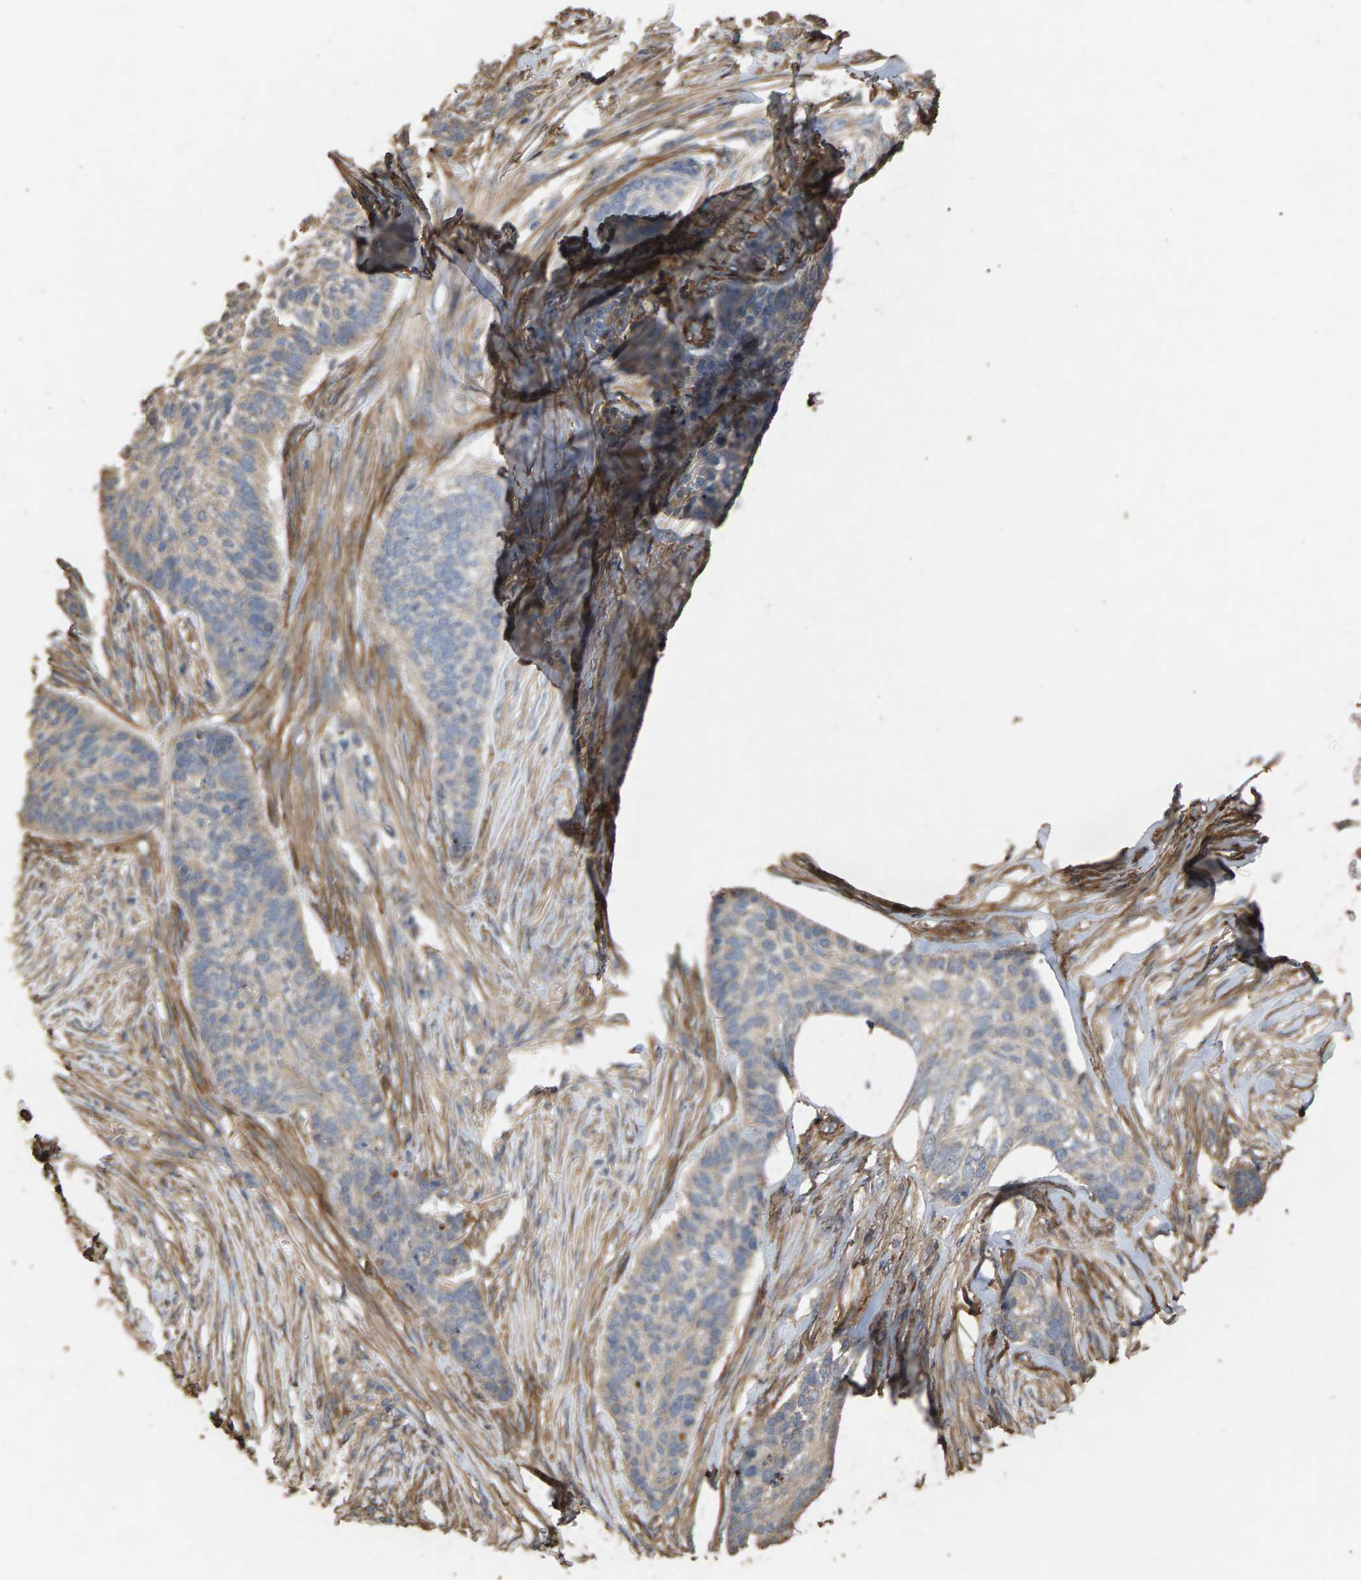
{"staining": {"intensity": "negative", "quantity": "none", "location": "none"}, "tissue": "skin cancer", "cell_type": "Tumor cells", "image_type": "cancer", "snomed": [{"axis": "morphology", "description": "Basal cell carcinoma"}, {"axis": "topography", "description": "Skin"}], "caption": "This is a image of immunohistochemistry (IHC) staining of skin cancer, which shows no staining in tumor cells. (IHC, brightfield microscopy, high magnification).", "gene": "HTRA3", "patient": {"sex": "male", "age": 85}}